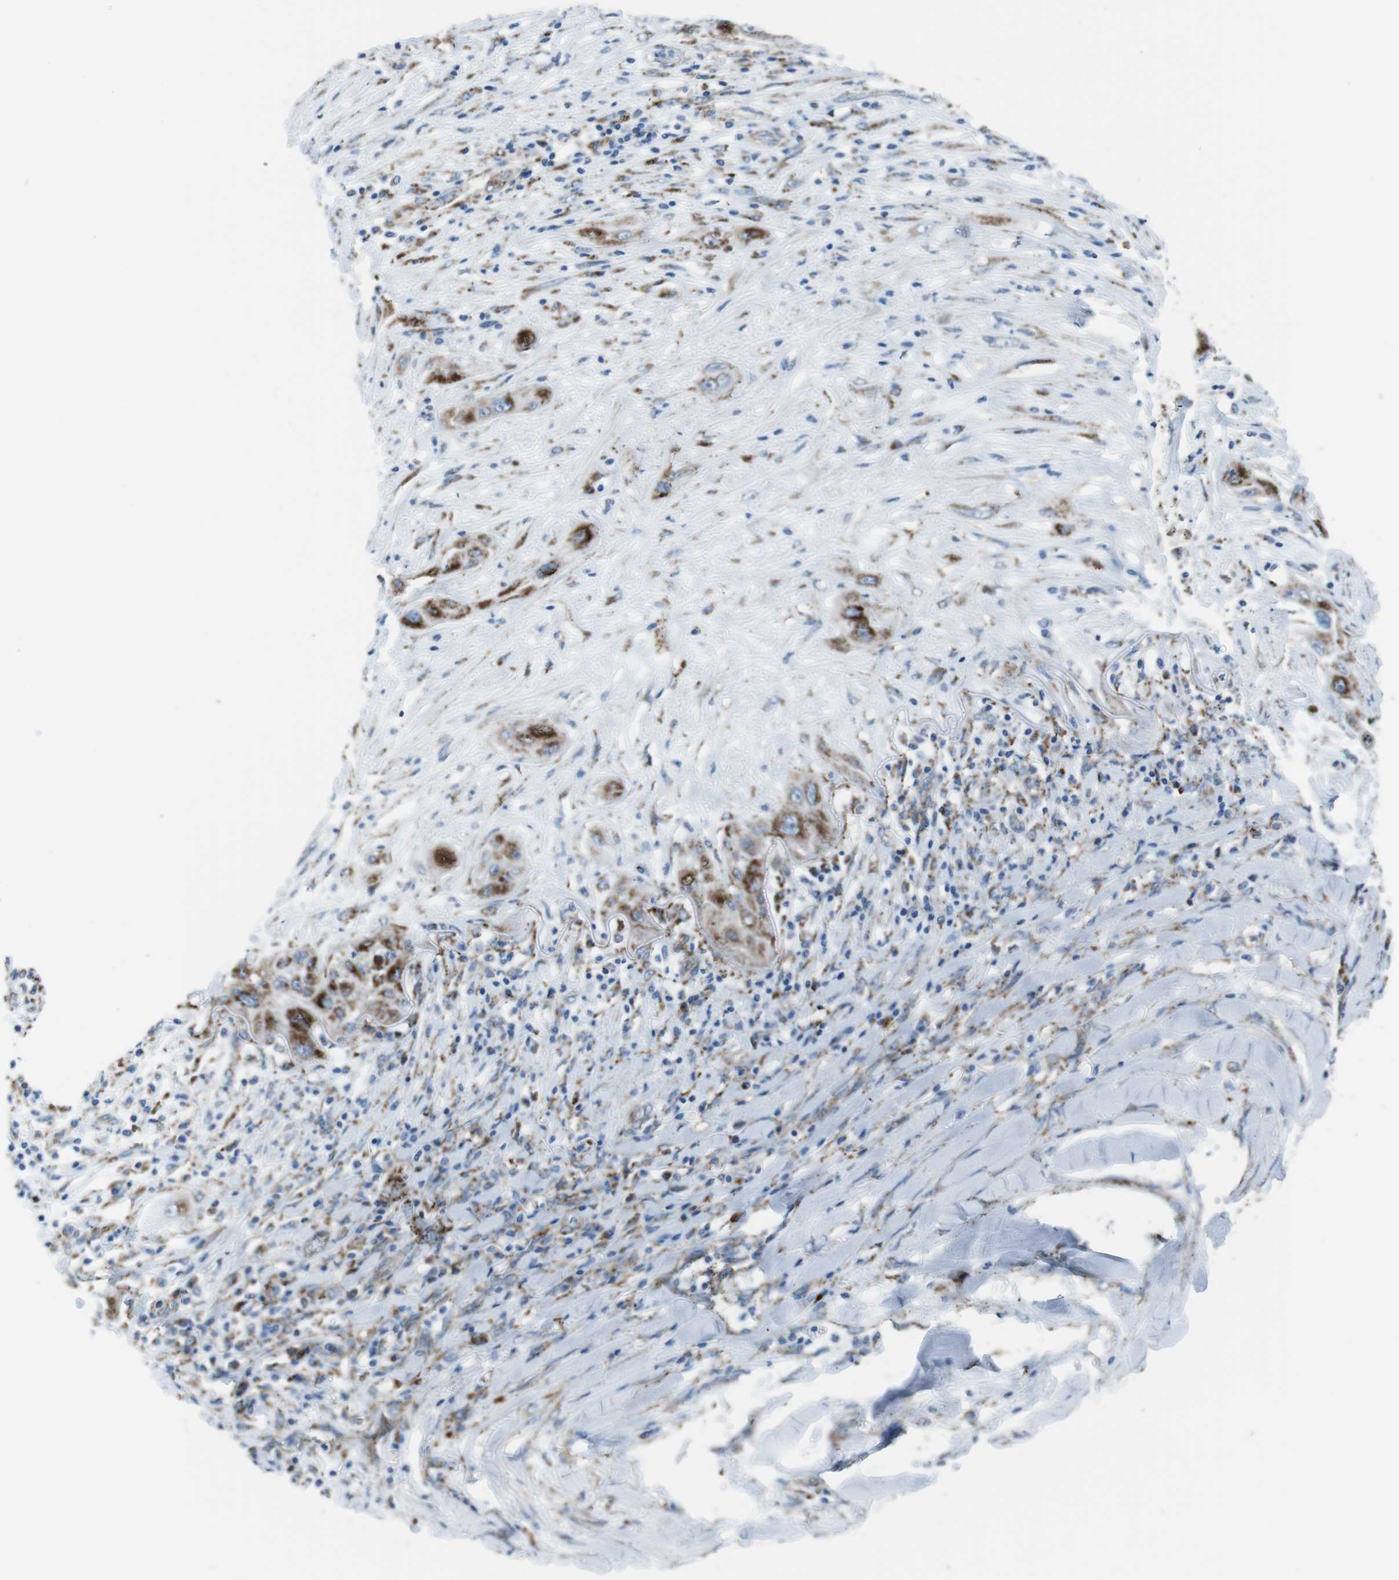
{"staining": {"intensity": "strong", "quantity": ">75%", "location": "cytoplasmic/membranous"}, "tissue": "lung cancer", "cell_type": "Tumor cells", "image_type": "cancer", "snomed": [{"axis": "morphology", "description": "Squamous cell carcinoma, NOS"}, {"axis": "topography", "description": "Lung"}], "caption": "Strong cytoplasmic/membranous staining for a protein is identified in approximately >75% of tumor cells of lung cancer (squamous cell carcinoma) using immunohistochemistry (IHC).", "gene": "SCARB2", "patient": {"sex": "female", "age": 47}}